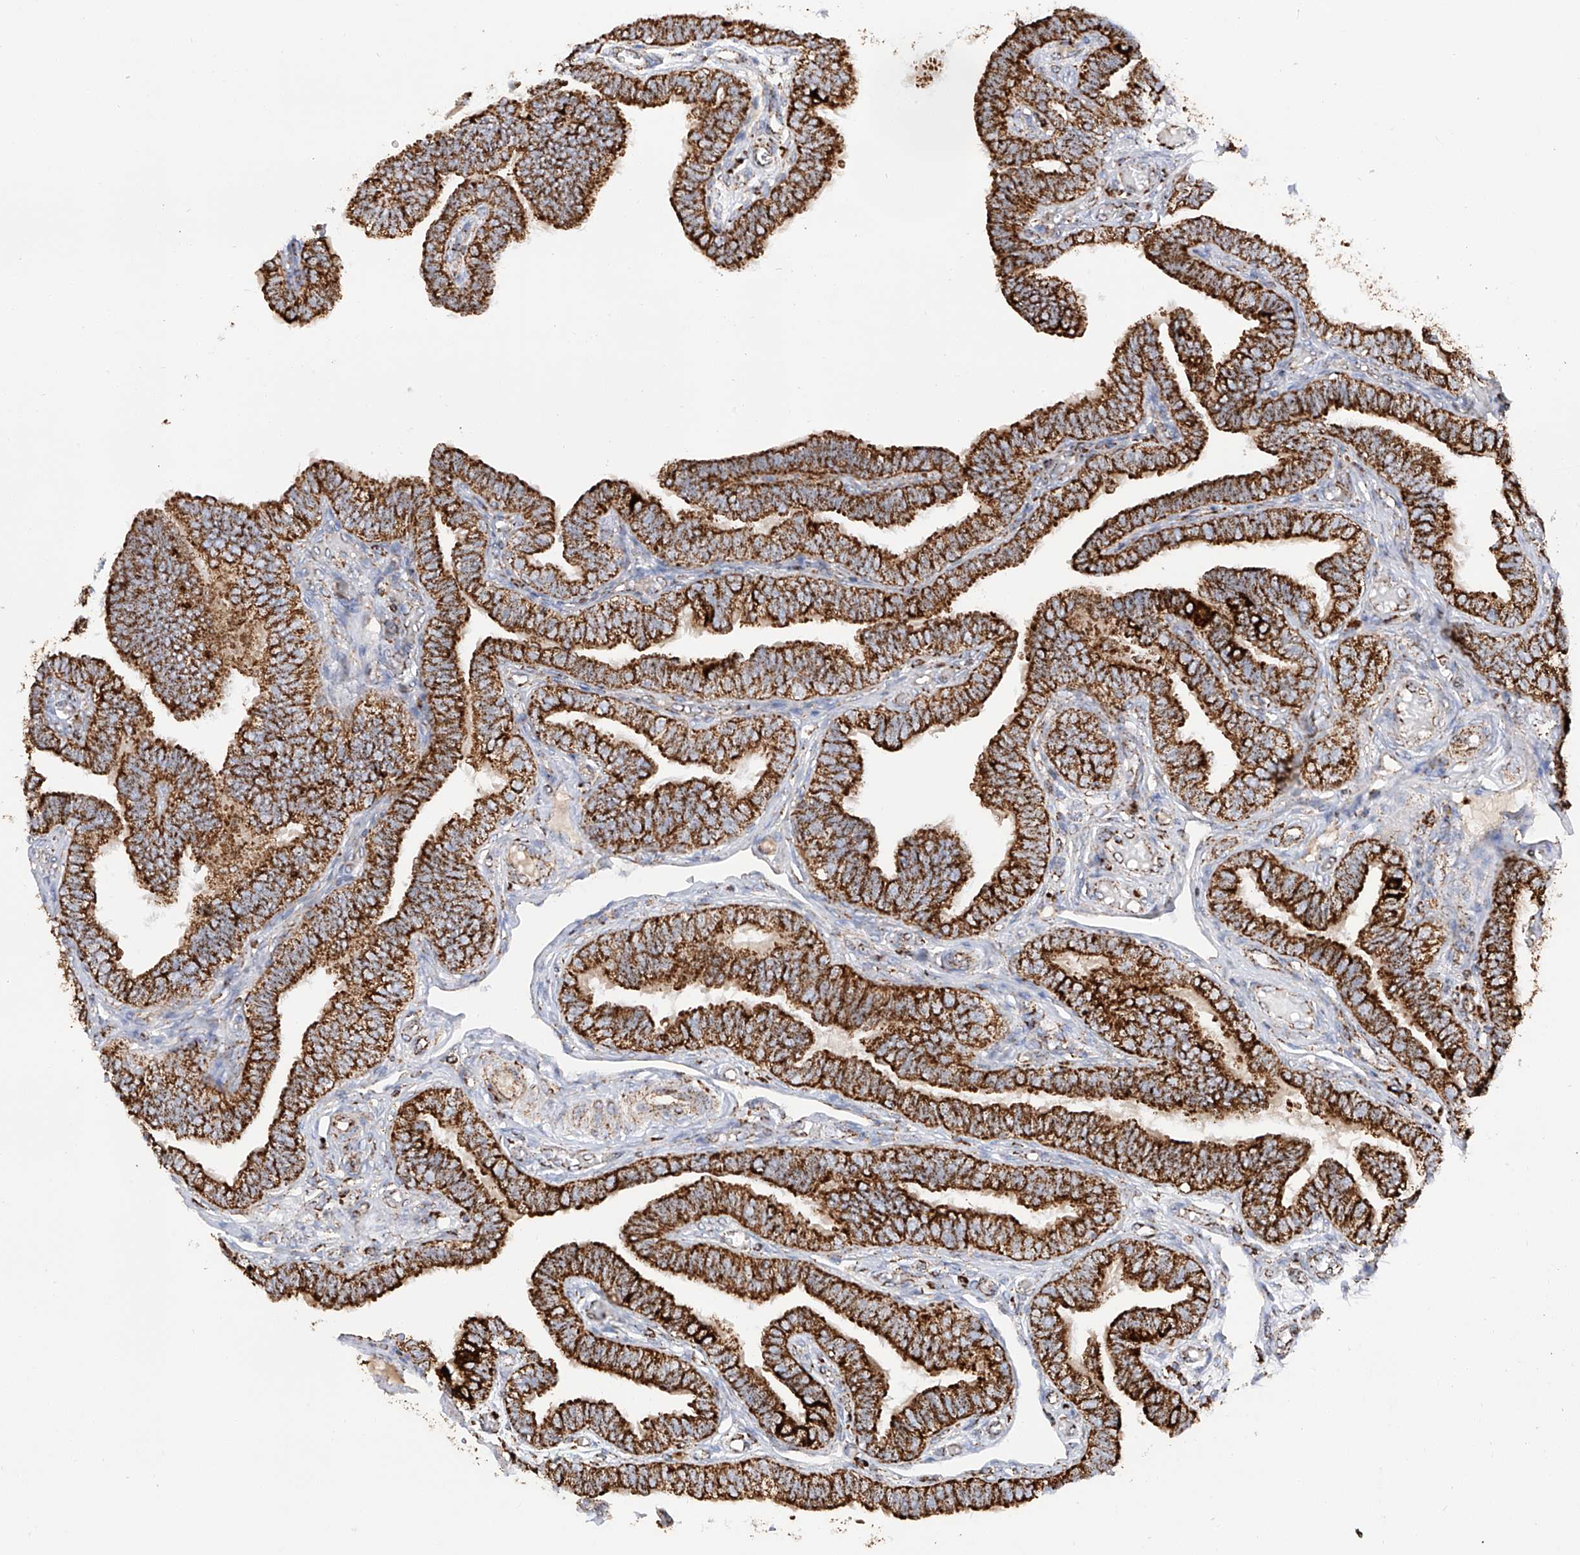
{"staining": {"intensity": "strong", "quantity": ">75%", "location": "cytoplasmic/membranous"}, "tissue": "fallopian tube", "cell_type": "Glandular cells", "image_type": "normal", "snomed": [{"axis": "morphology", "description": "Normal tissue, NOS"}, {"axis": "topography", "description": "Fallopian tube"}], "caption": "Protein expression analysis of unremarkable human fallopian tube reveals strong cytoplasmic/membranous positivity in about >75% of glandular cells. (IHC, brightfield microscopy, high magnification).", "gene": "TTC27", "patient": {"sex": "female", "age": 39}}